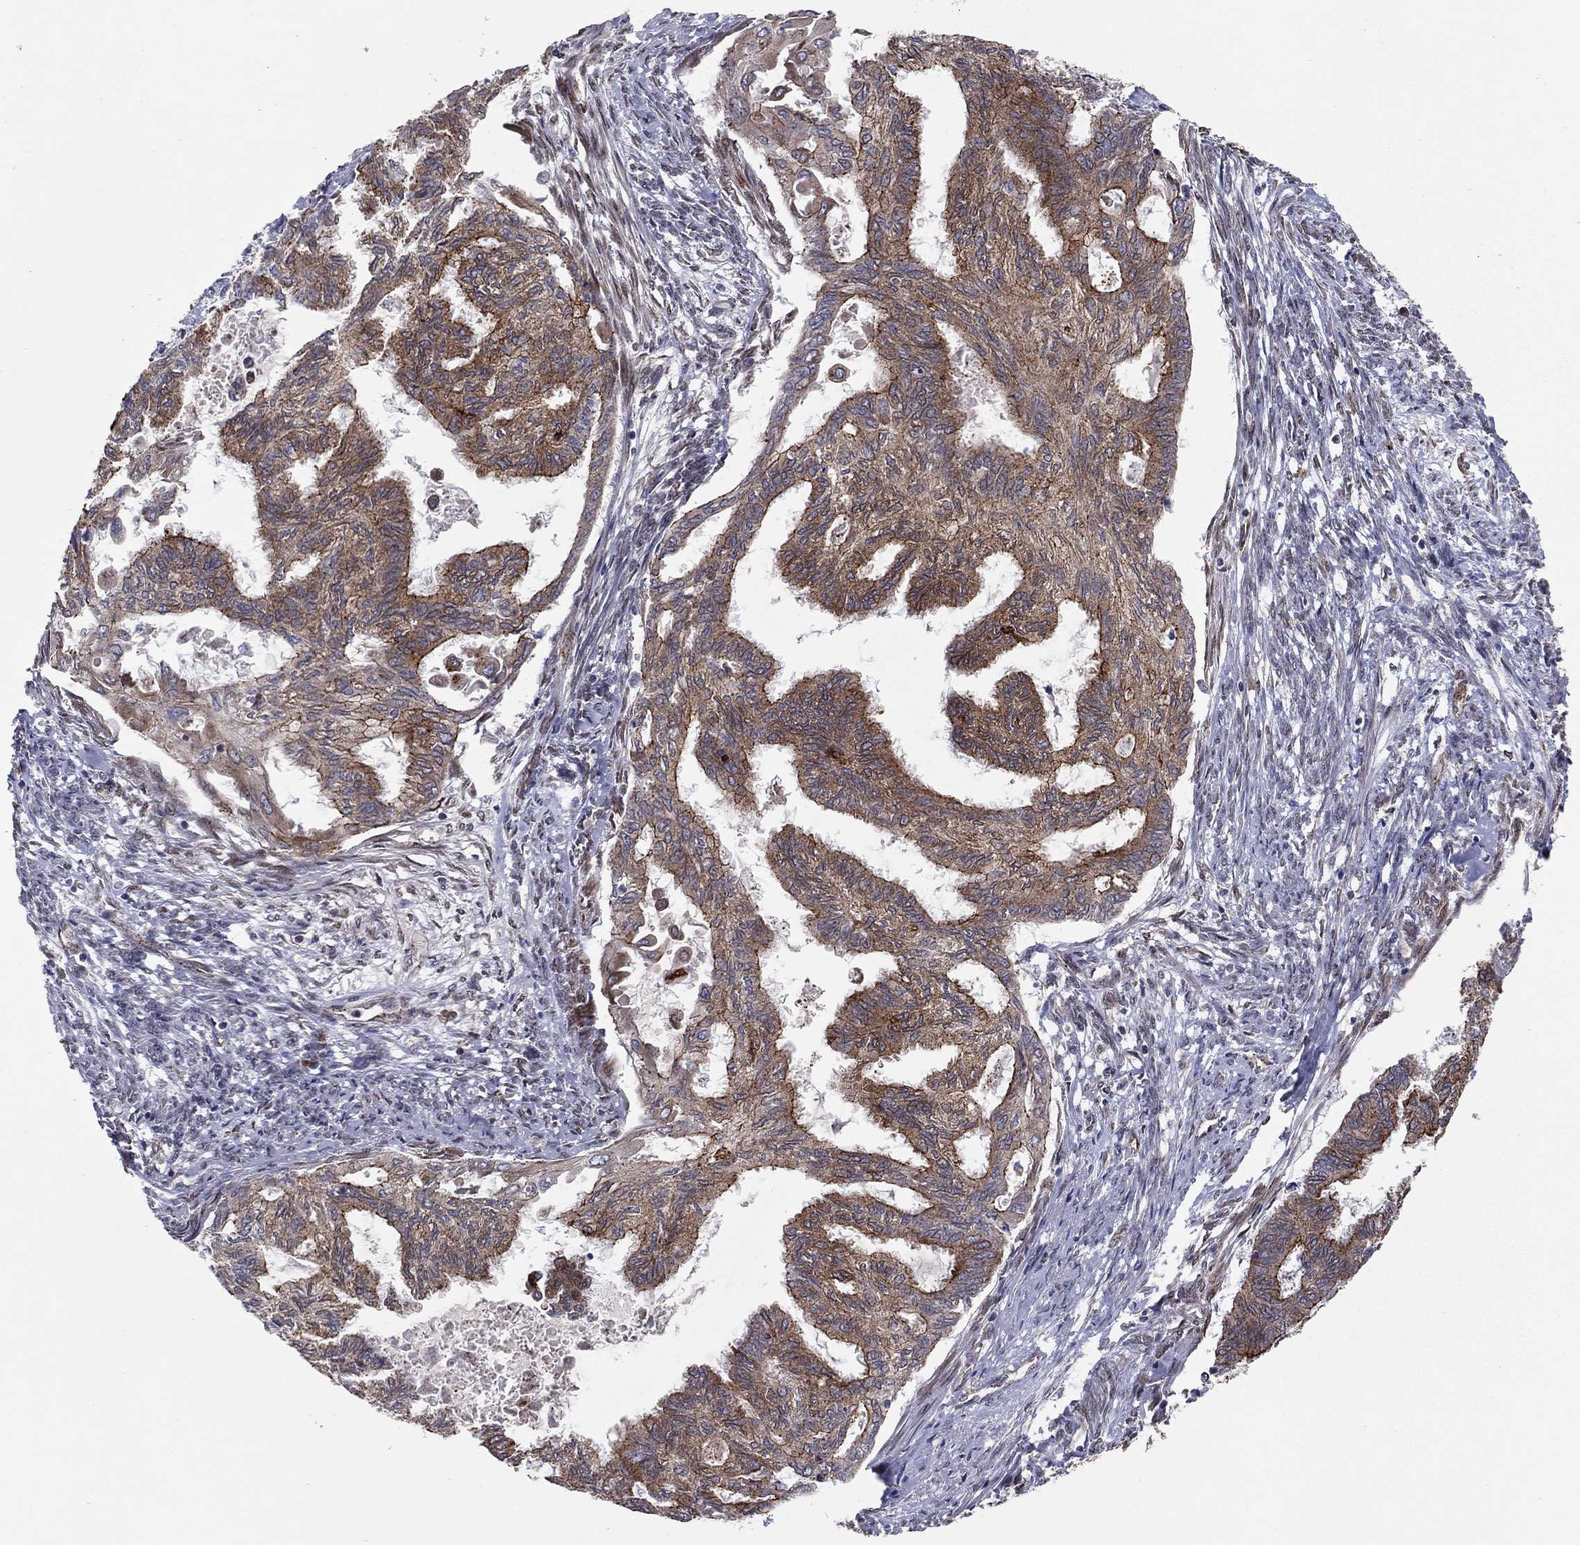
{"staining": {"intensity": "strong", "quantity": ">75%", "location": "cytoplasmic/membranous"}, "tissue": "endometrial cancer", "cell_type": "Tumor cells", "image_type": "cancer", "snomed": [{"axis": "morphology", "description": "Adenocarcinoma, NOS"}, {"axis": "topography", "description": "Endometrium"}], "caption": "Human endometrial cancer (adenocarcinoma) stained with a brown dye shows strong cytoplasmic/membranous positive staining in approximately >75% of tumor cells.", "gene": "YIF1A", "patient": {"sex": "female", "age": 86}}